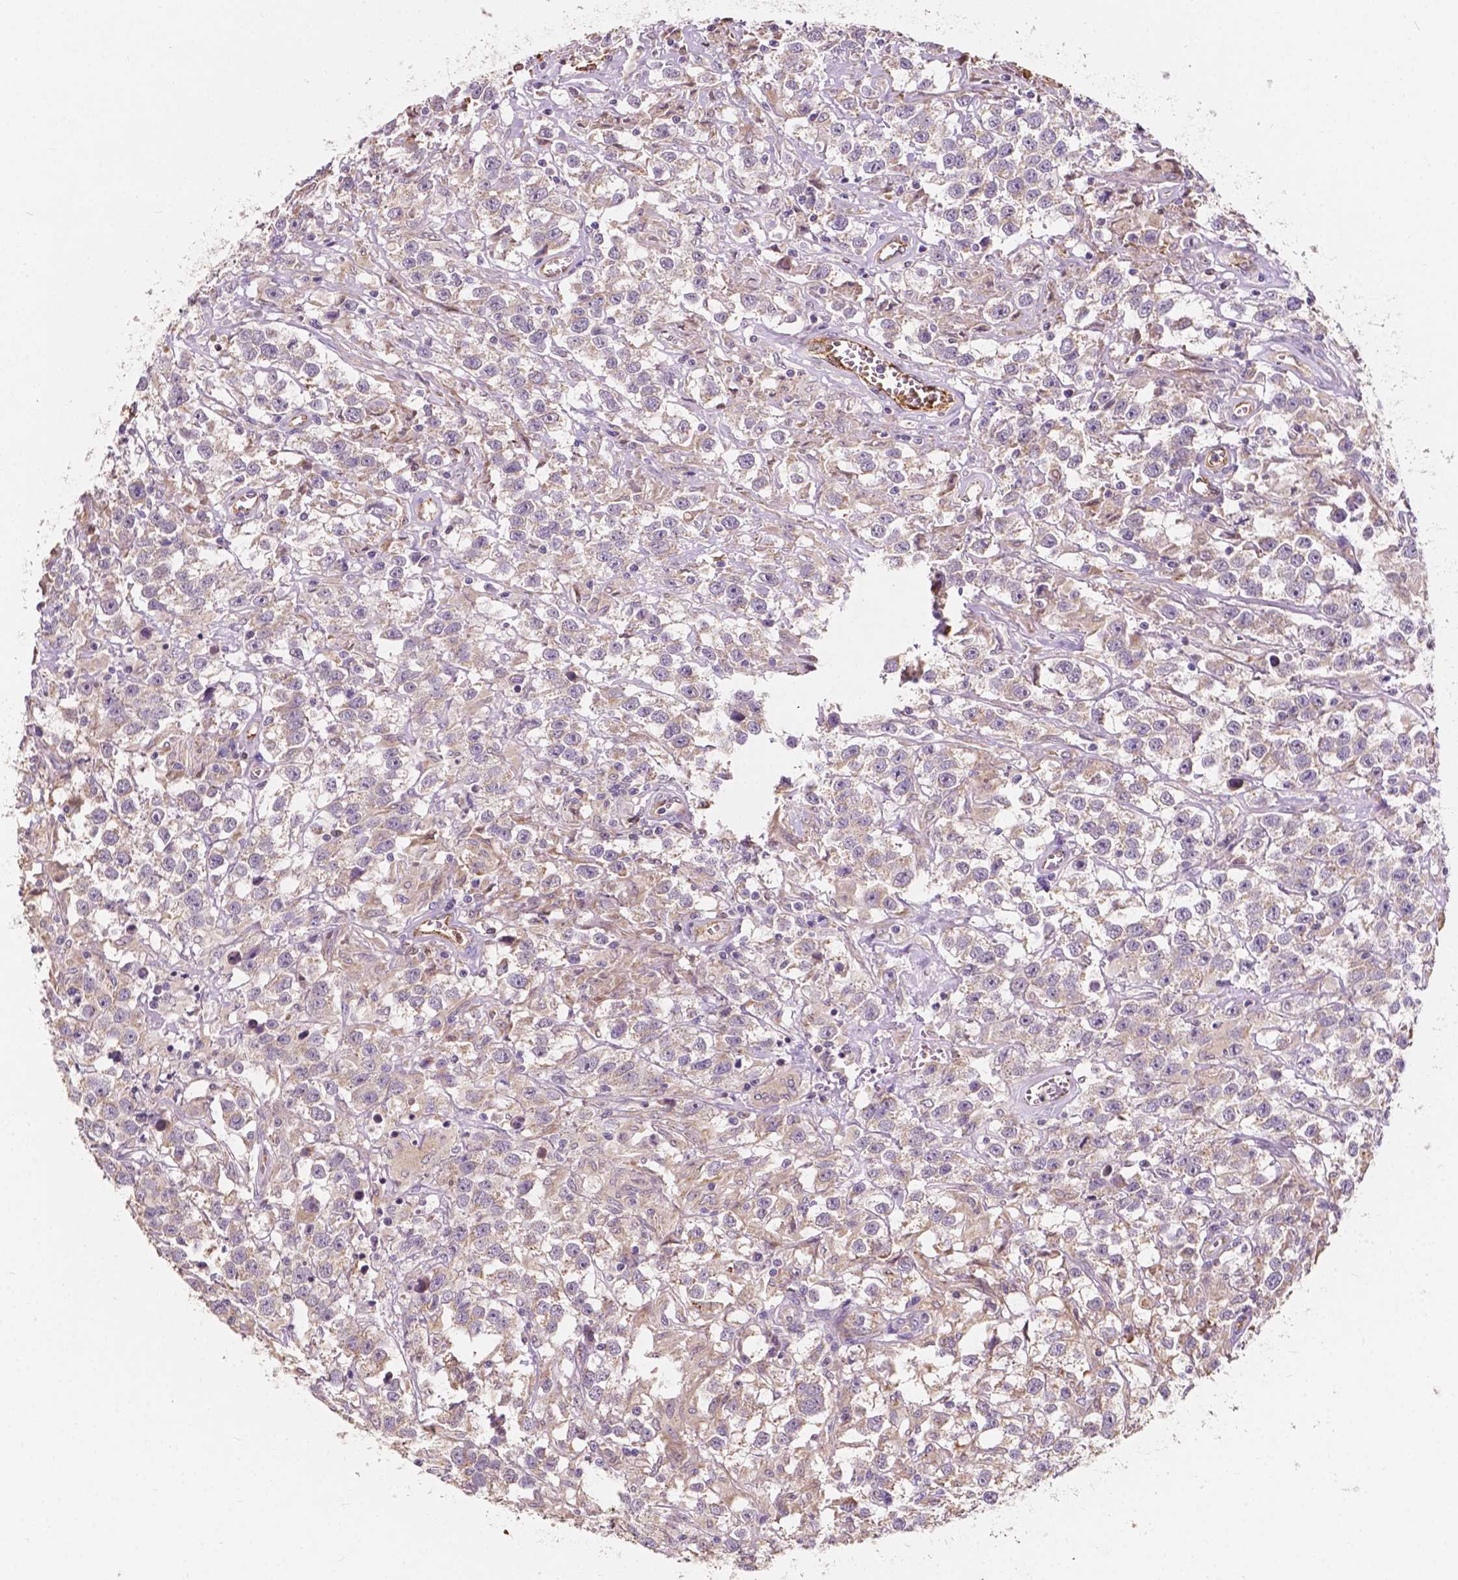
{"staining": {"intensity": "negative", "quantity": "none", "location": "none"}, "tissue": "testis cancer", "cell_type": "Tumor cells", "image_type": "cancer", "snomed": [{"axis": "morphology", "description": "Seminoma, NOS"}, {"axis": "topography", "description": "Testis"}], "caption": "This is an IHC micrograph of testis cancer (seminoma). There is no positivity in tumor cells.", "gene": "SLC22A4", "patient": {"sex": "male", "age": 43}}